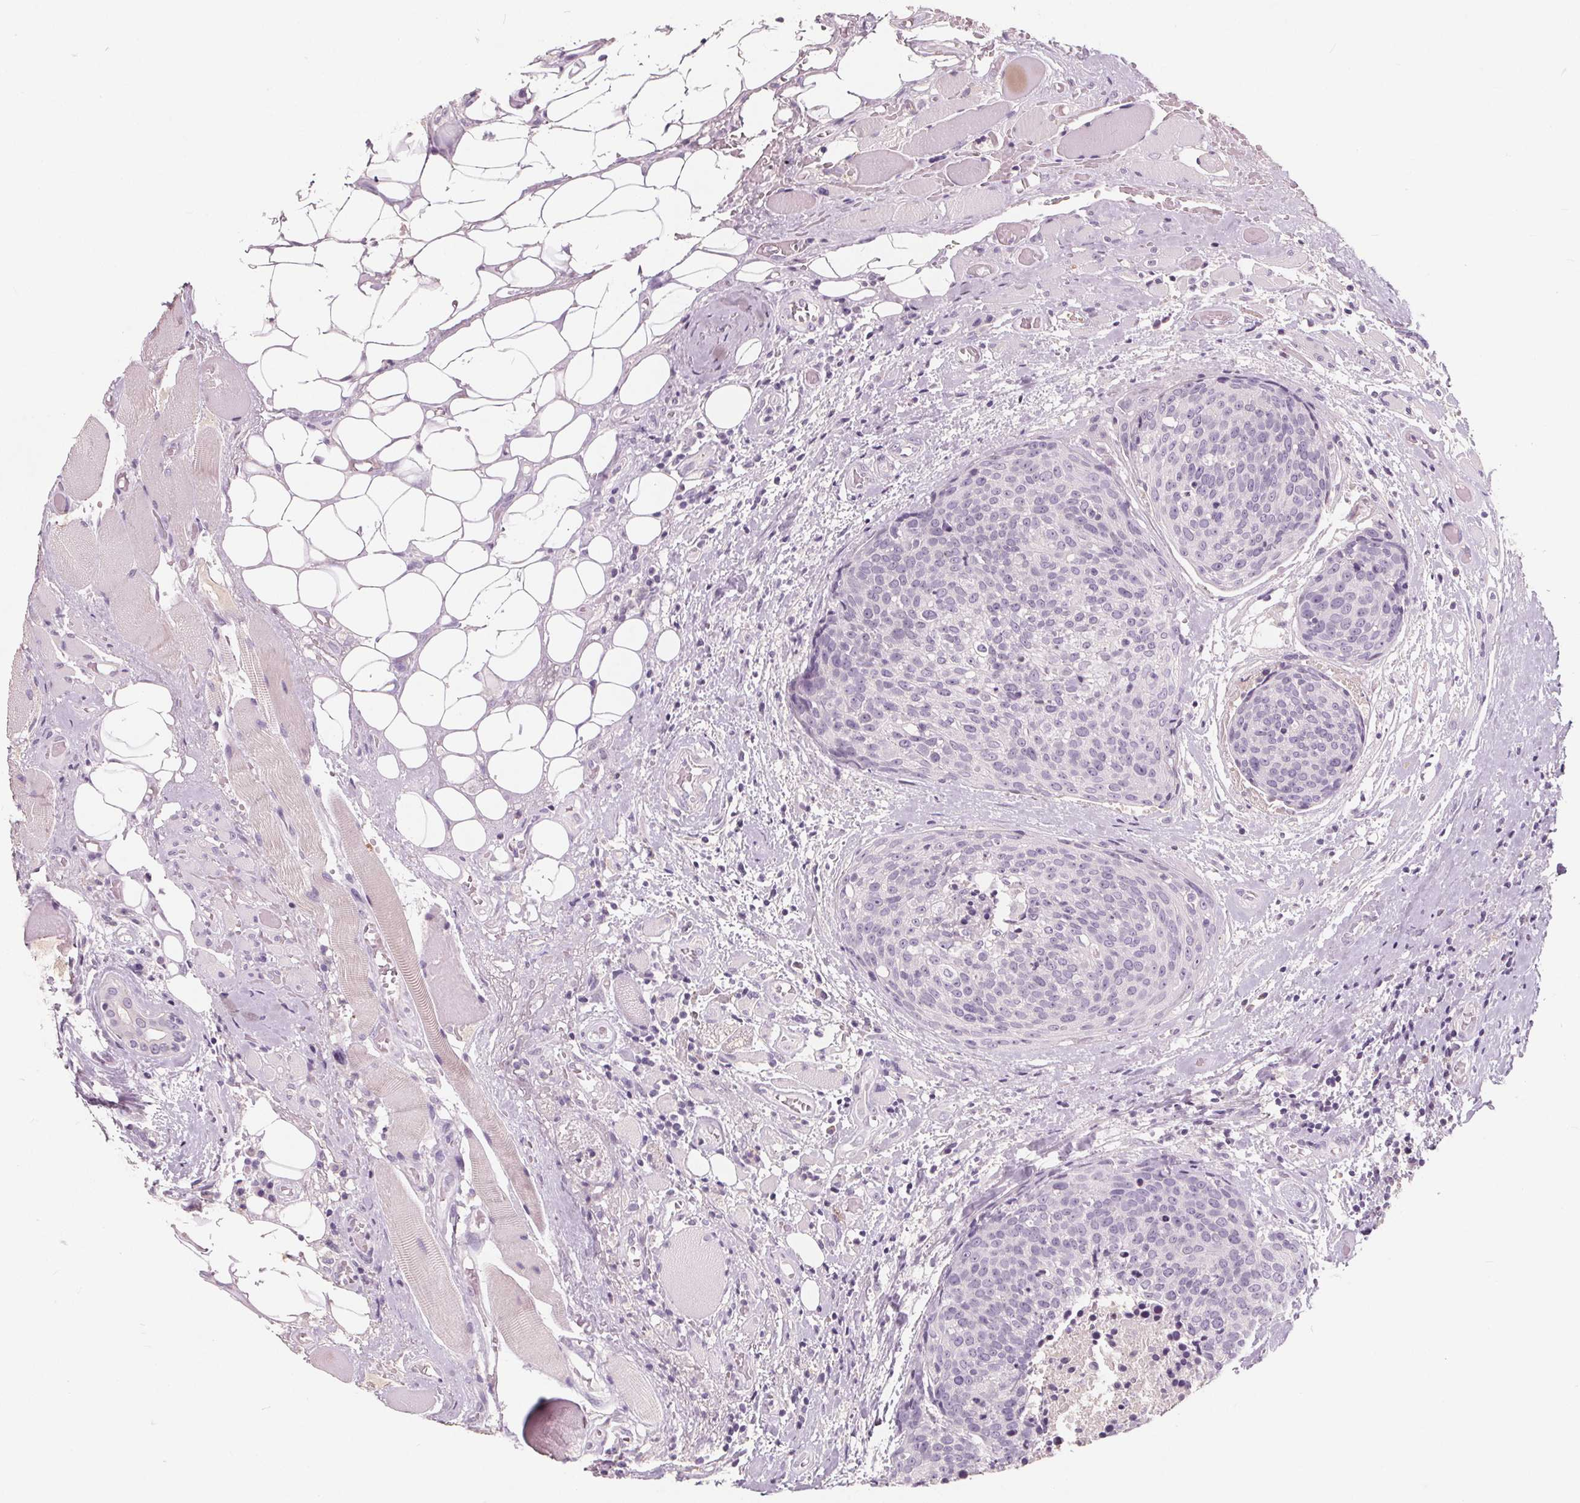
{"staining": {"intensity": "negative", "quantity": "none", "location": "none"}, "tissue": "head and neck cancer", "cell_type": "Tumor cells", "image_type": "cancer", "snomed": [{"axis": "morphology", "description": "Squamous cell carcinoma, NOS"}, {"axis": "topography", "description": "Oral tissue"}, {"axis": "topography", "description": "Head-Neck"}], "caption": "An immunohistochemistry (IHC) photomicrograph of head and neck cancer (squamous cell carcinoma) is shown. There is no staining in tumor cells of head and neck cancer (squamous cell carcinoma).", "gene": "PLA2G2E", "patient": {"sex": "male", "age": 64}}